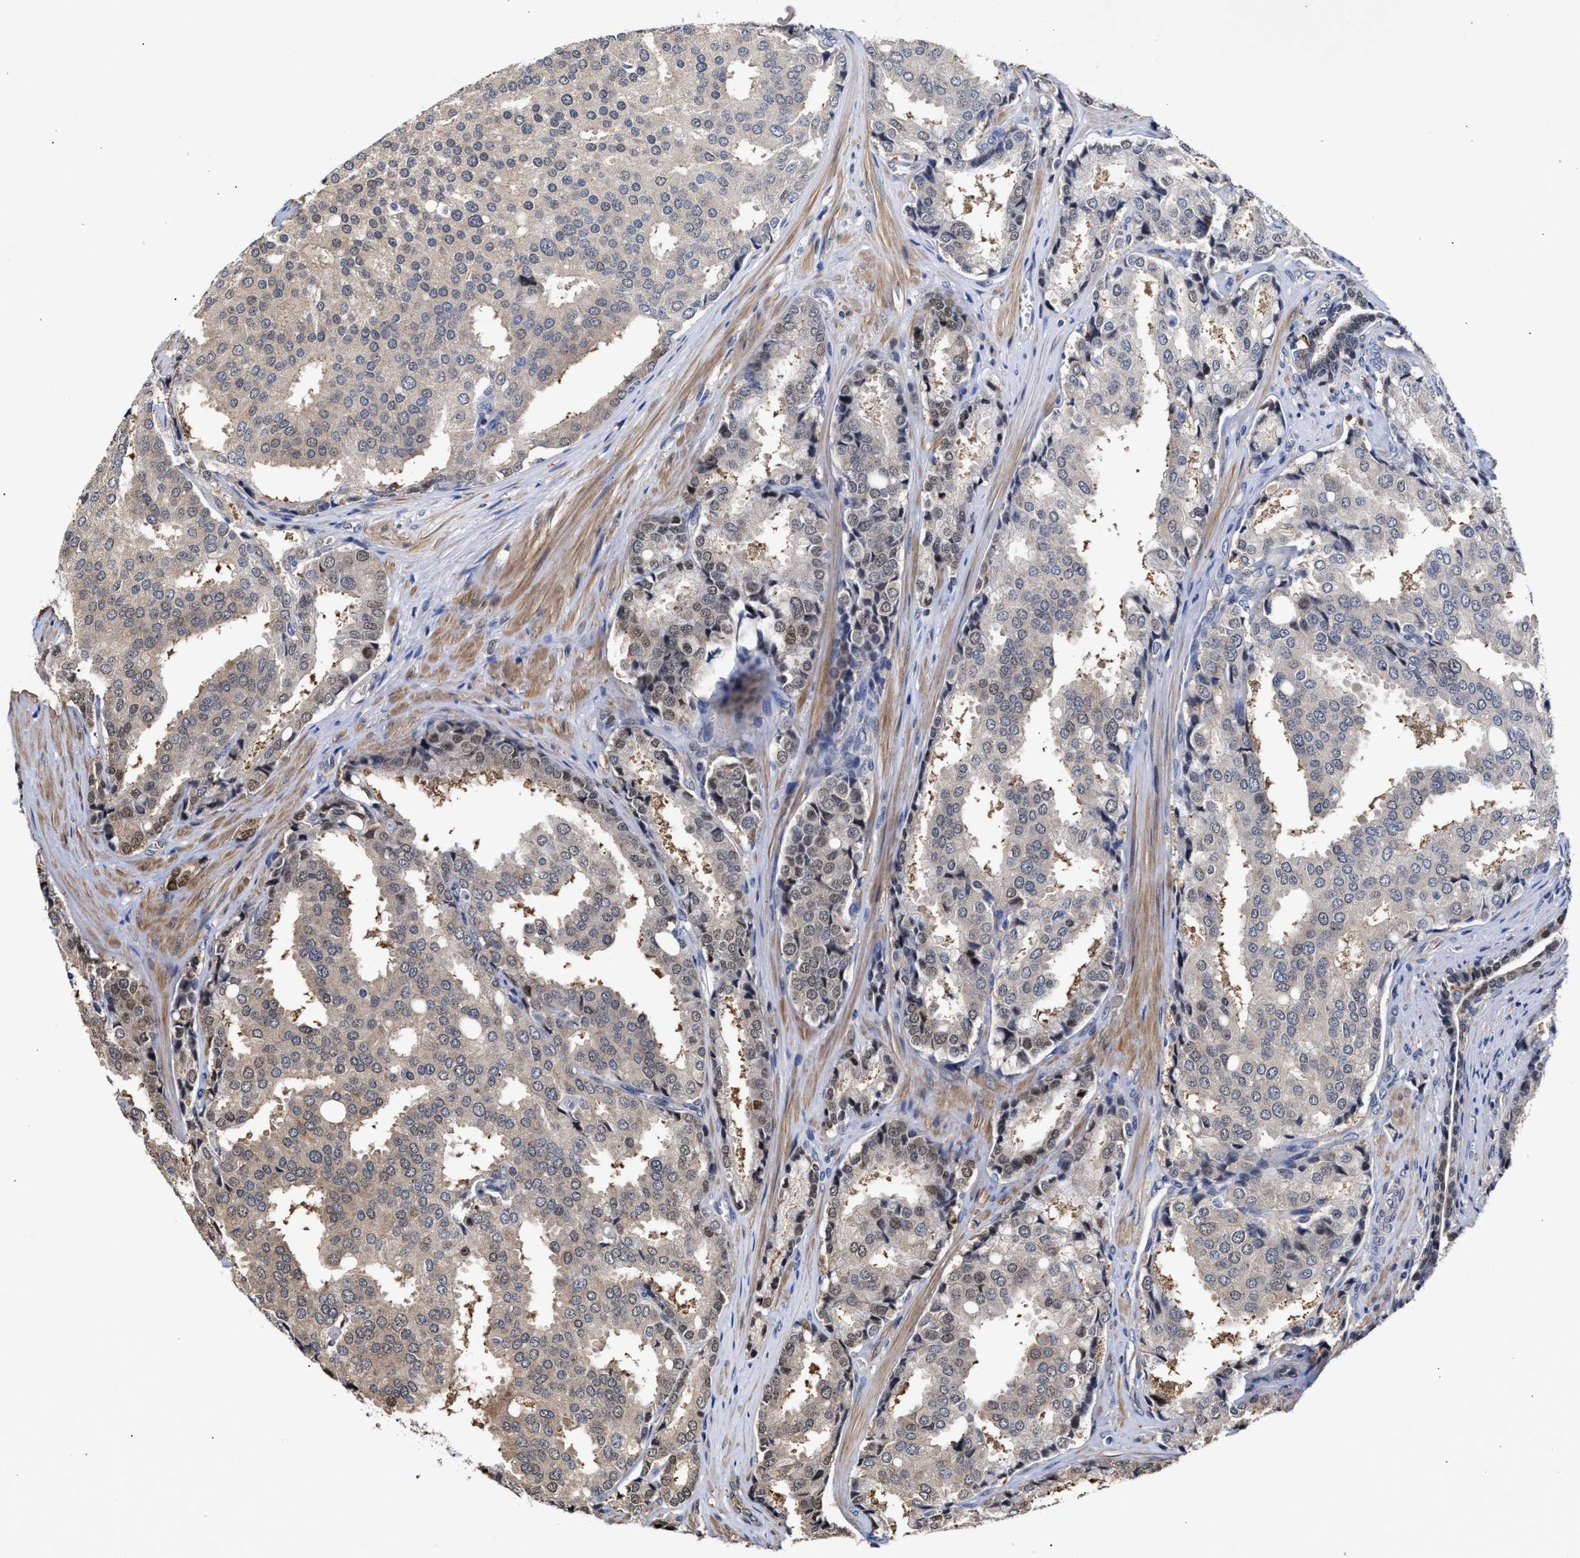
{"staining": {"intensity": "weak", "quantity": "25%-75%", "location": "cytoplasmic/membranous"}, "tissue": "prostate cancer", "cell_type": "Tumor cells", "image_type": "cancer", "snomed": [{"axis": "morphology", "description": "Adenocarcinoma, High grade"}, {"axis": "topography", "description": "Prostate"}], "caption": "This micrograph reveals immunohistochemistry staining of prostate cancer, with low weak cytoplasmic/membranous staining in about 25%-75% of tumor cells.", "gene": "KLHDC1", "patient": {"sex": "male", "age": 50}}